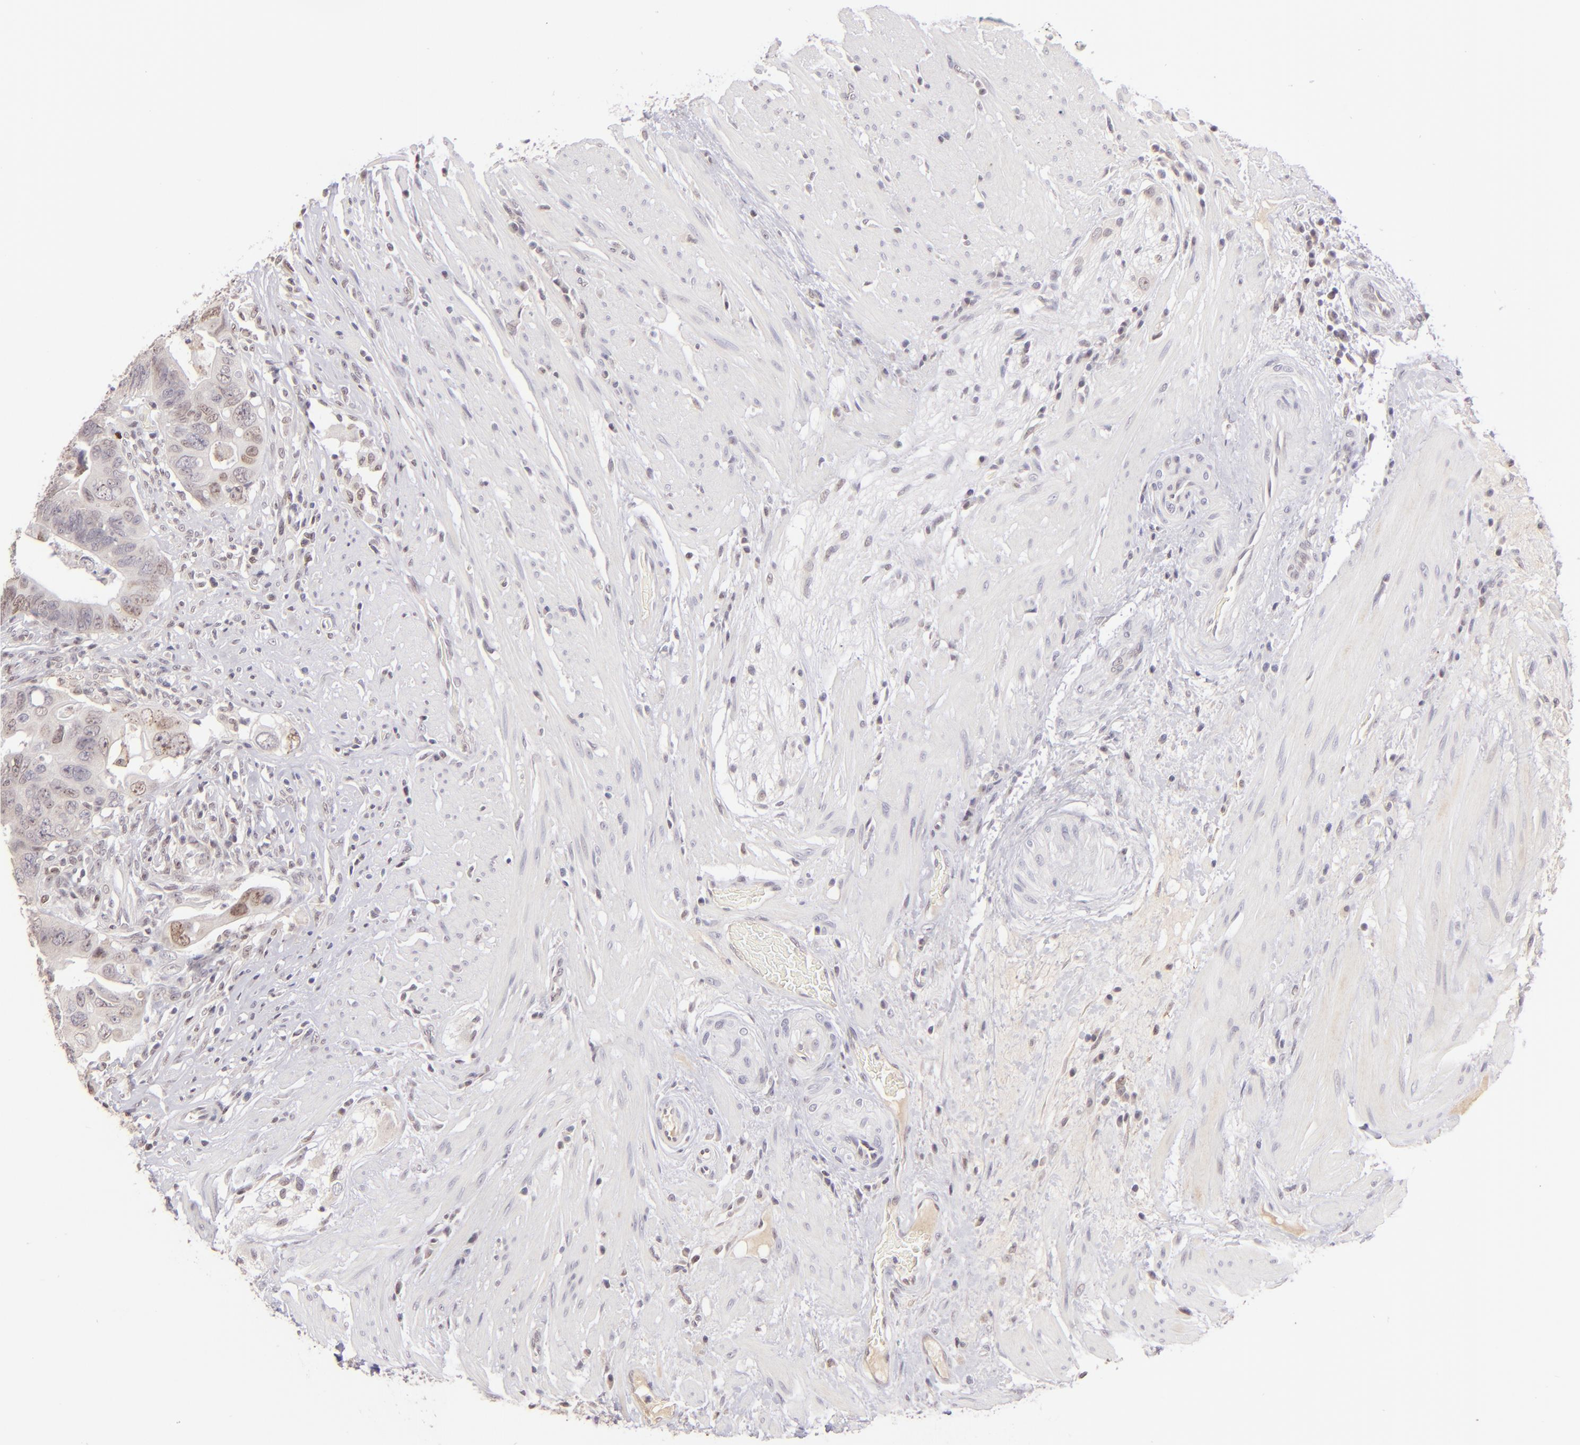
{"staining": {"intensity": "weak", "quantity": "25%-75%", "location": "cytoplasmic/membranous,nuclear"}, "tissue": "colorectal cancer", "cell_type": "Tumor cells", "image_type": "cancer", "snomed": [{"axis": "morphology", "description": "Adenocarcinoma, NOS"}, {"axis": "topography", "description": "Rectum"}], "caption": "Colorectal adenocarcinoma was stained to show a protein in brown. There is low levels of weak cytoplasmic/membranous and nuclear positivity in about 25%-75% of tumor cells.", "gene": "MAGEA1", "patient": {"sex": "male", "age": 53}}